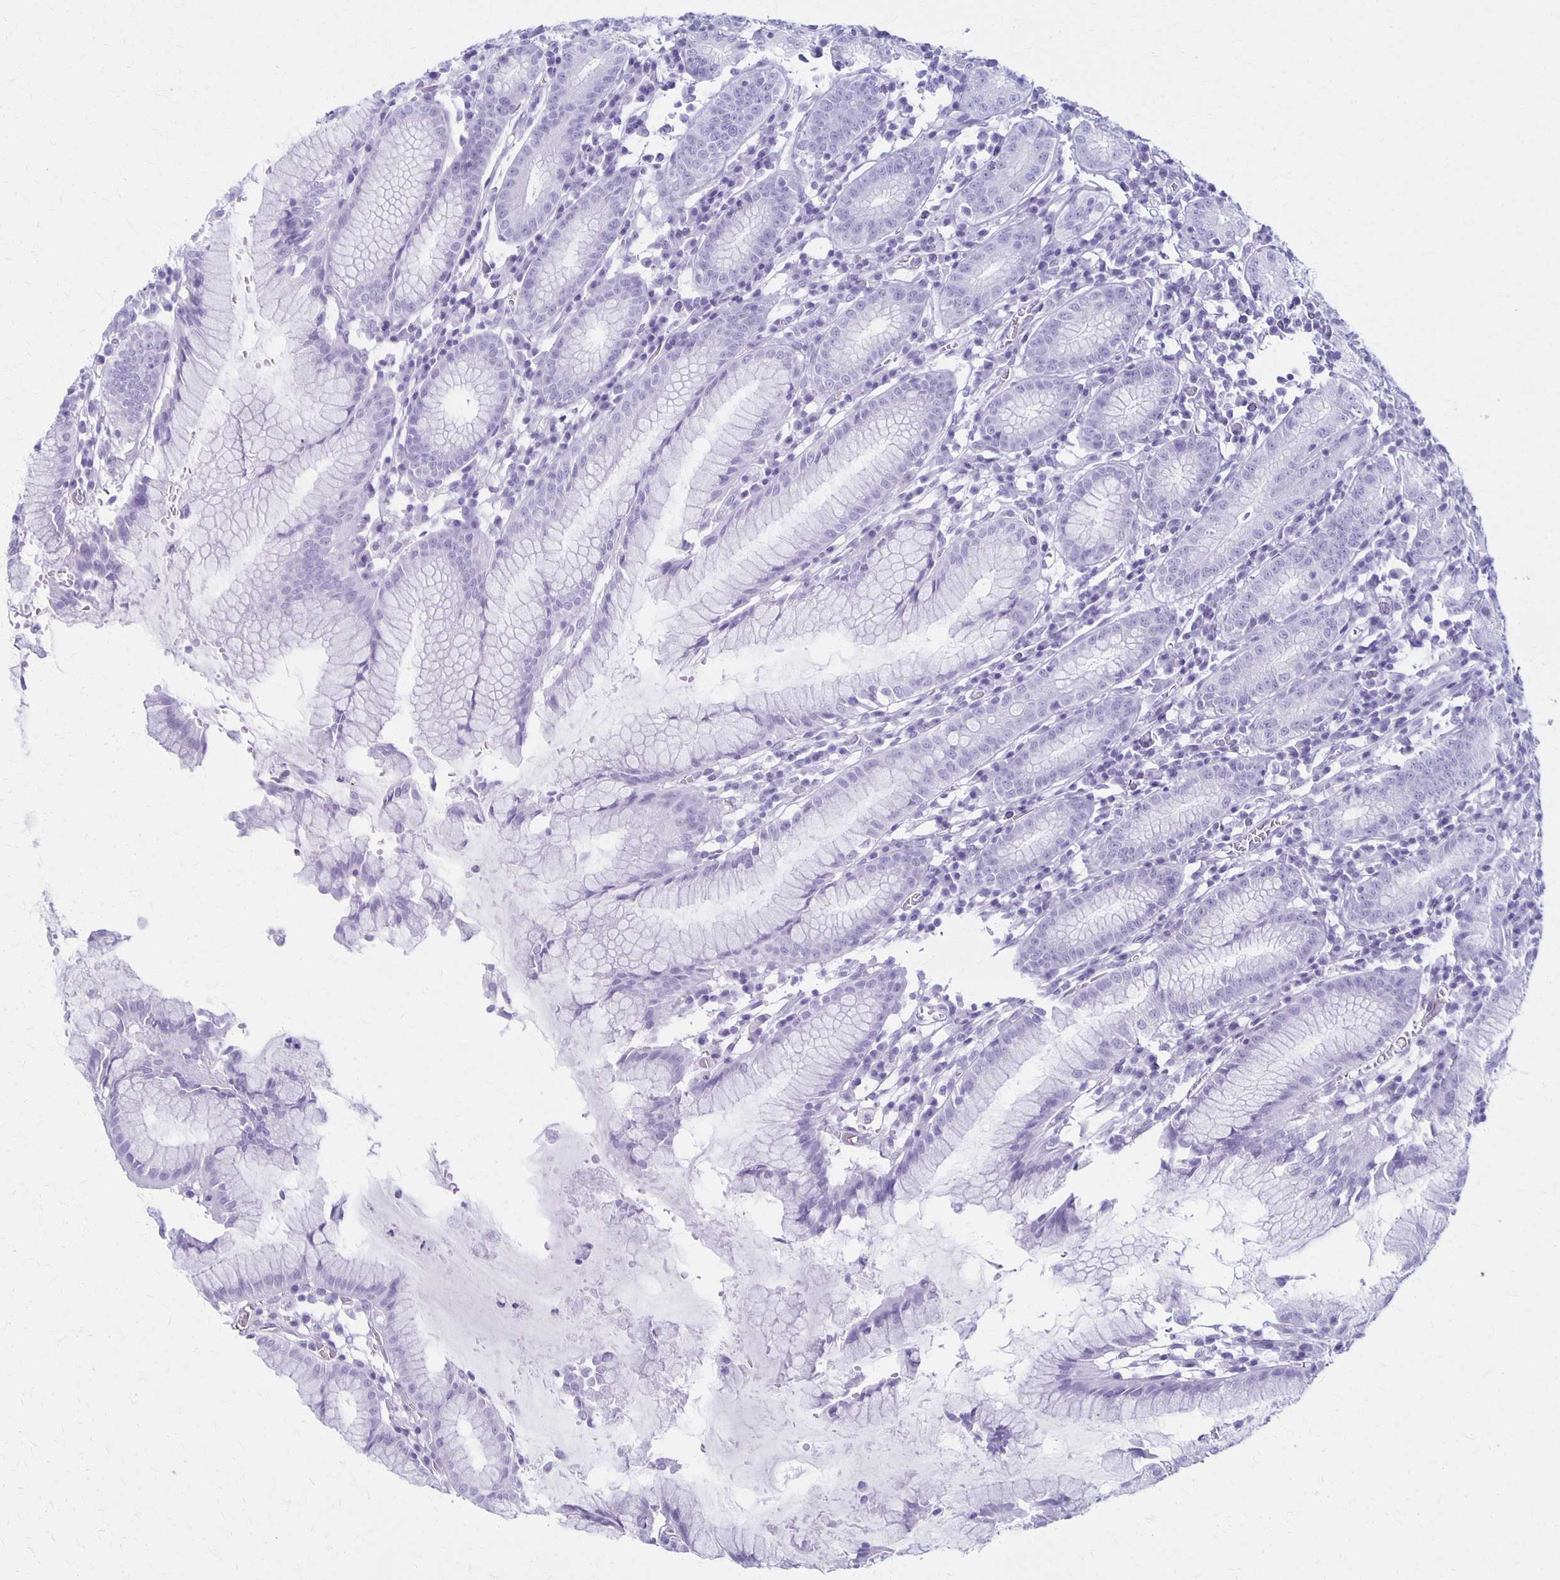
{"staining": {"intensity": "negative", "quantity": "none", "location": "none"}, "tissue": "stomach", "cell_type": "Glandular cells", "image_type": "normal", "snomed": [{"axis": "morphology", "description": "Normal tissue, NOS"}, {"axis": "topography", "description": "Stomach"}], "caption": "Immunohistochemistry image of unremarkable human stomach stained for a protein (brown), which displays no staining in glandular cells.", "gene": "HOMER1", "patient": {"sex": "male", "age": 55}}